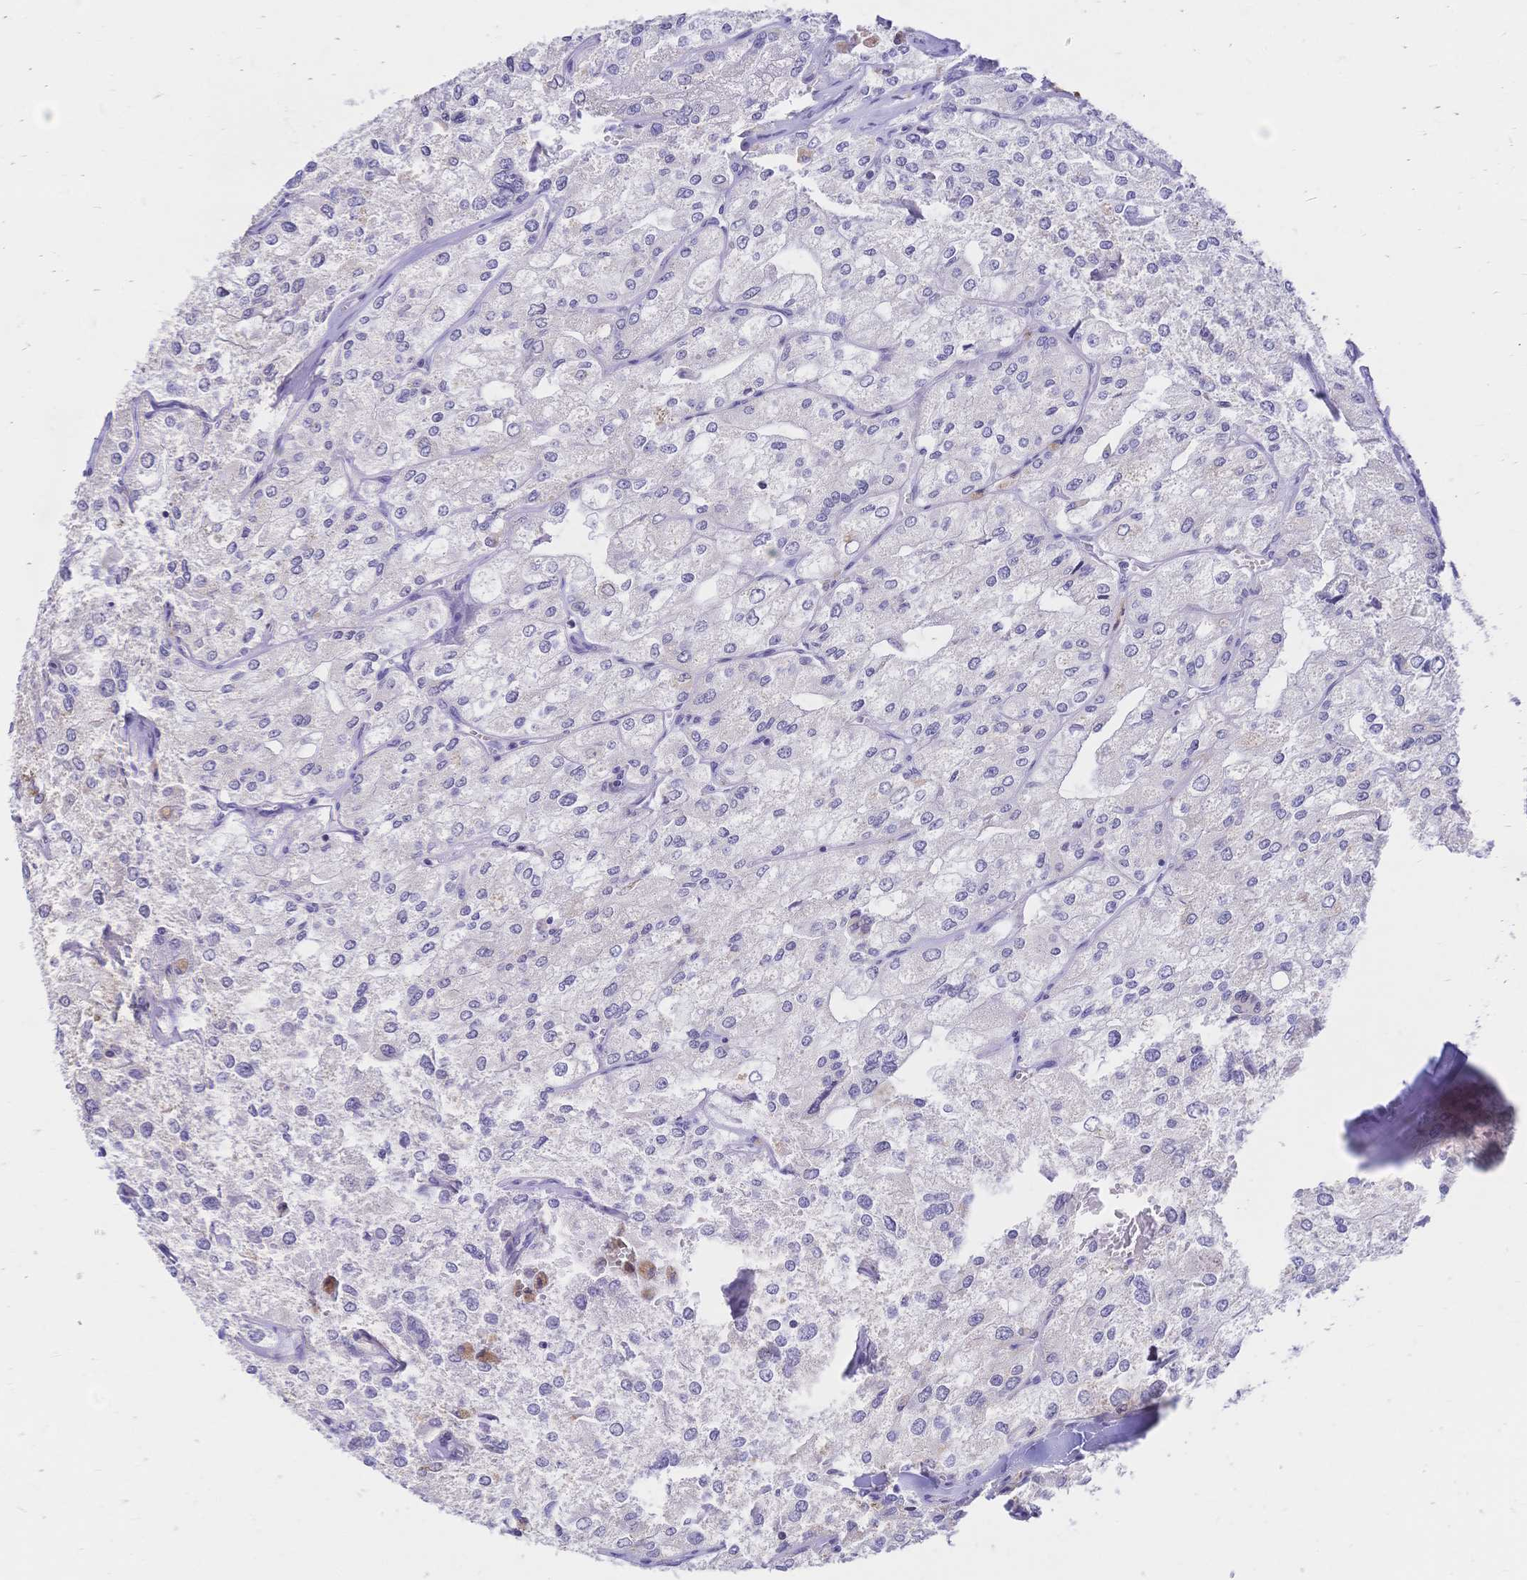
{"staining": {"intensity": "negative", "quantity": "none", "location": "none"}, "tissue": "renal cancer", "cell_type": "Tumor cells", "image_type": "cancer", "snomed": [{"axis": "morphology", "description": "Adenocarcinoma, NOS"}, {"axis": "topography", "description": "Kidney"}], "caption": "DAB immunohistochemical staining of human renal cancer exhibits no significant positivity in tumor cells. Brightfield microscopy of immunohistochemistry stained with DAB (3,3'-diaminobenzidine) (brown) and hematoxylin (blue), captured at high magnification.", "gene": "CLEC18B", "patient": {"sex": "female", "age": 70}}